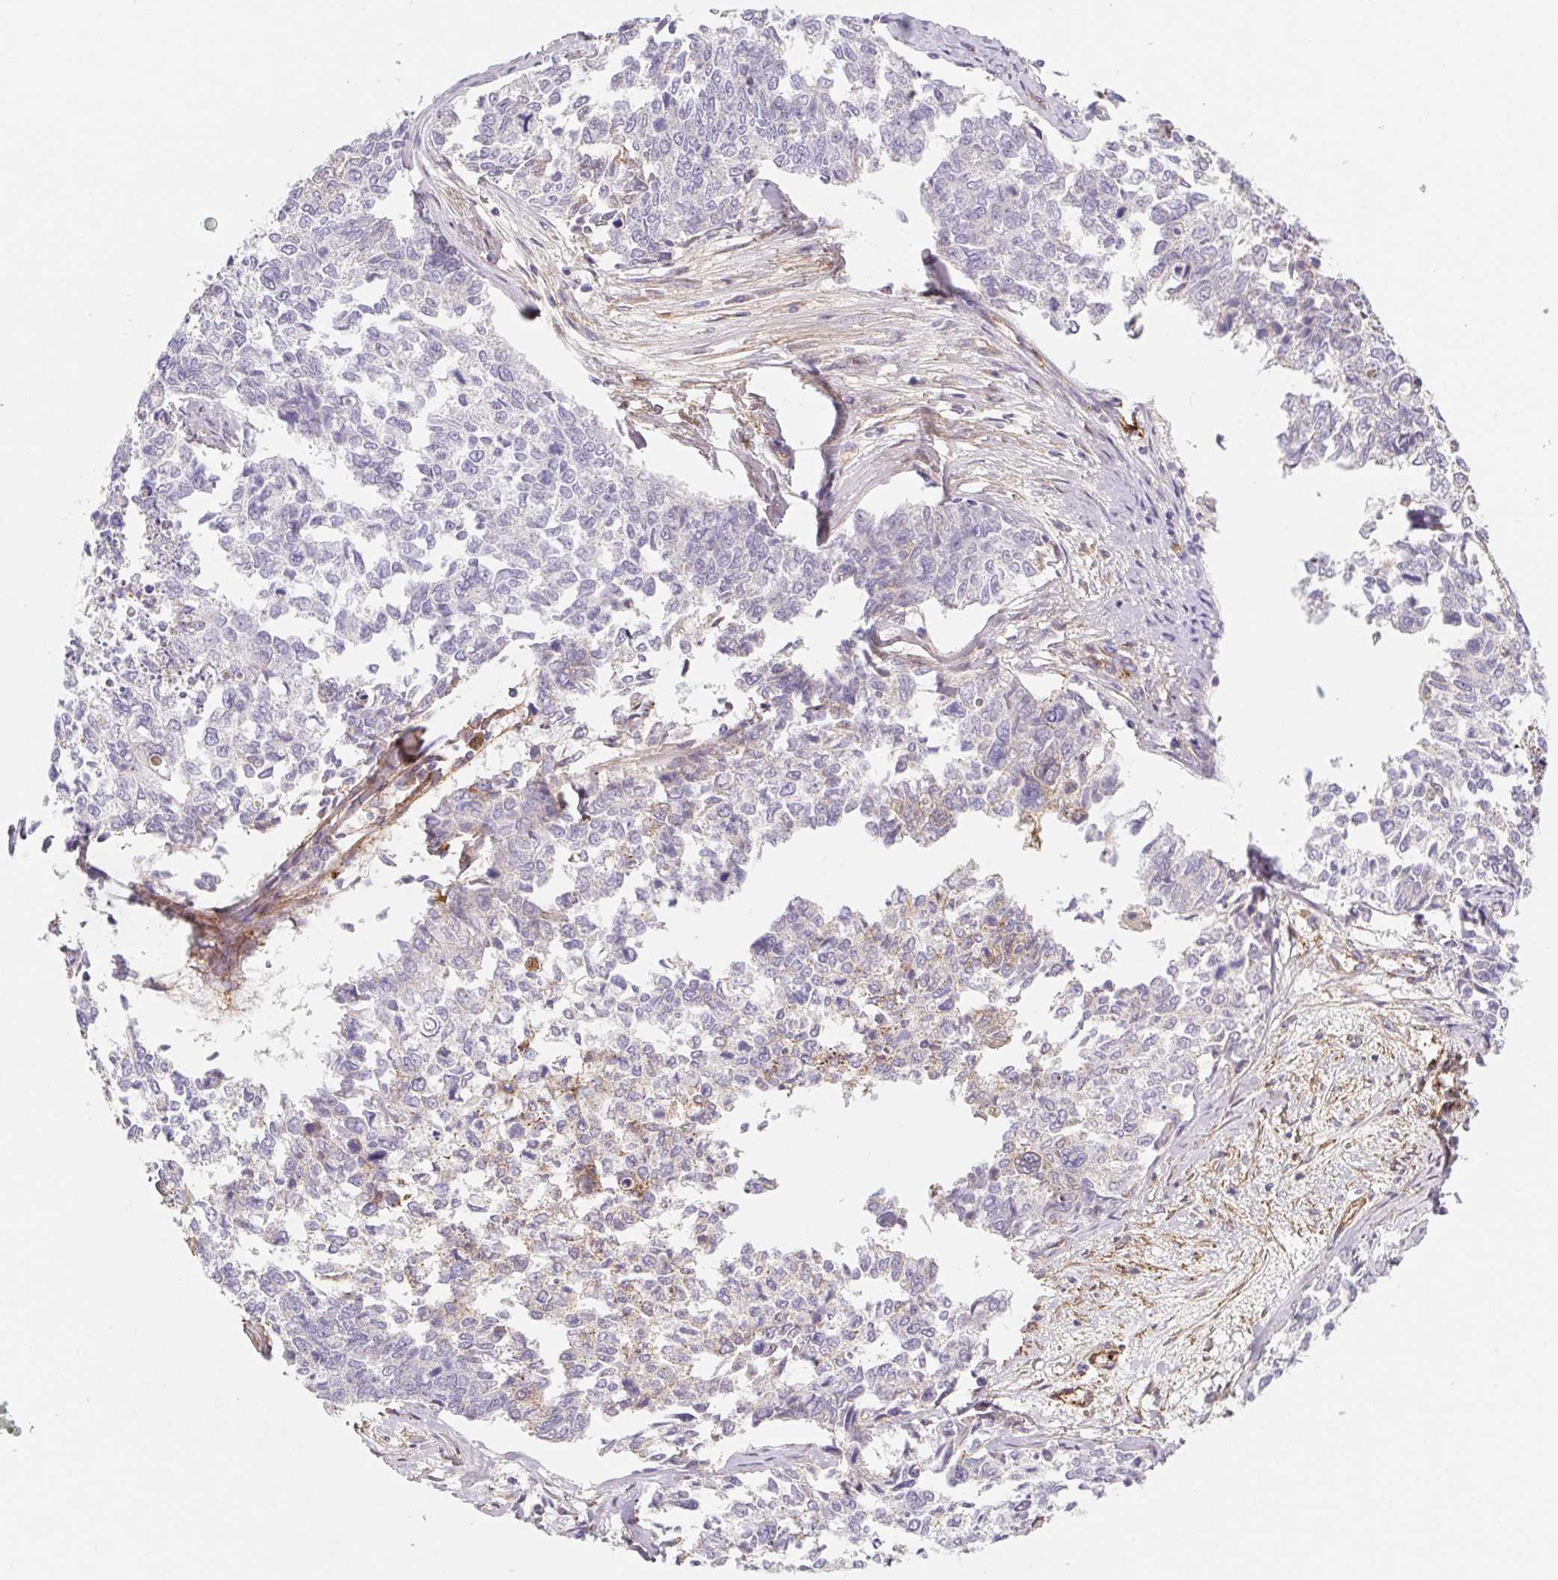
{"staining": {"intensity": "negative", "quantity": "none", "location": "none"}, "tissue": "cervical cancer", "cell_type": "Tumor cells", "image_type": "cancer", "snomed": [{"axis": "morphology", "description": "Adenocarcinoma, NOS"}, {"axis": "topography", "description": "Cervix"}], "caption": "Cervical cancer was stained to show a protein in brown. There is no significant positivity in tumor cells. Brightfield microscopy of immunohistochemistry (IHC) stained with DAB (3,3'-diaminobenzidine) (brown) and hematoxylin (blue), captured at high magnification.", "gene": "LPA", "patient": {"sex": "female", "age": 63}}